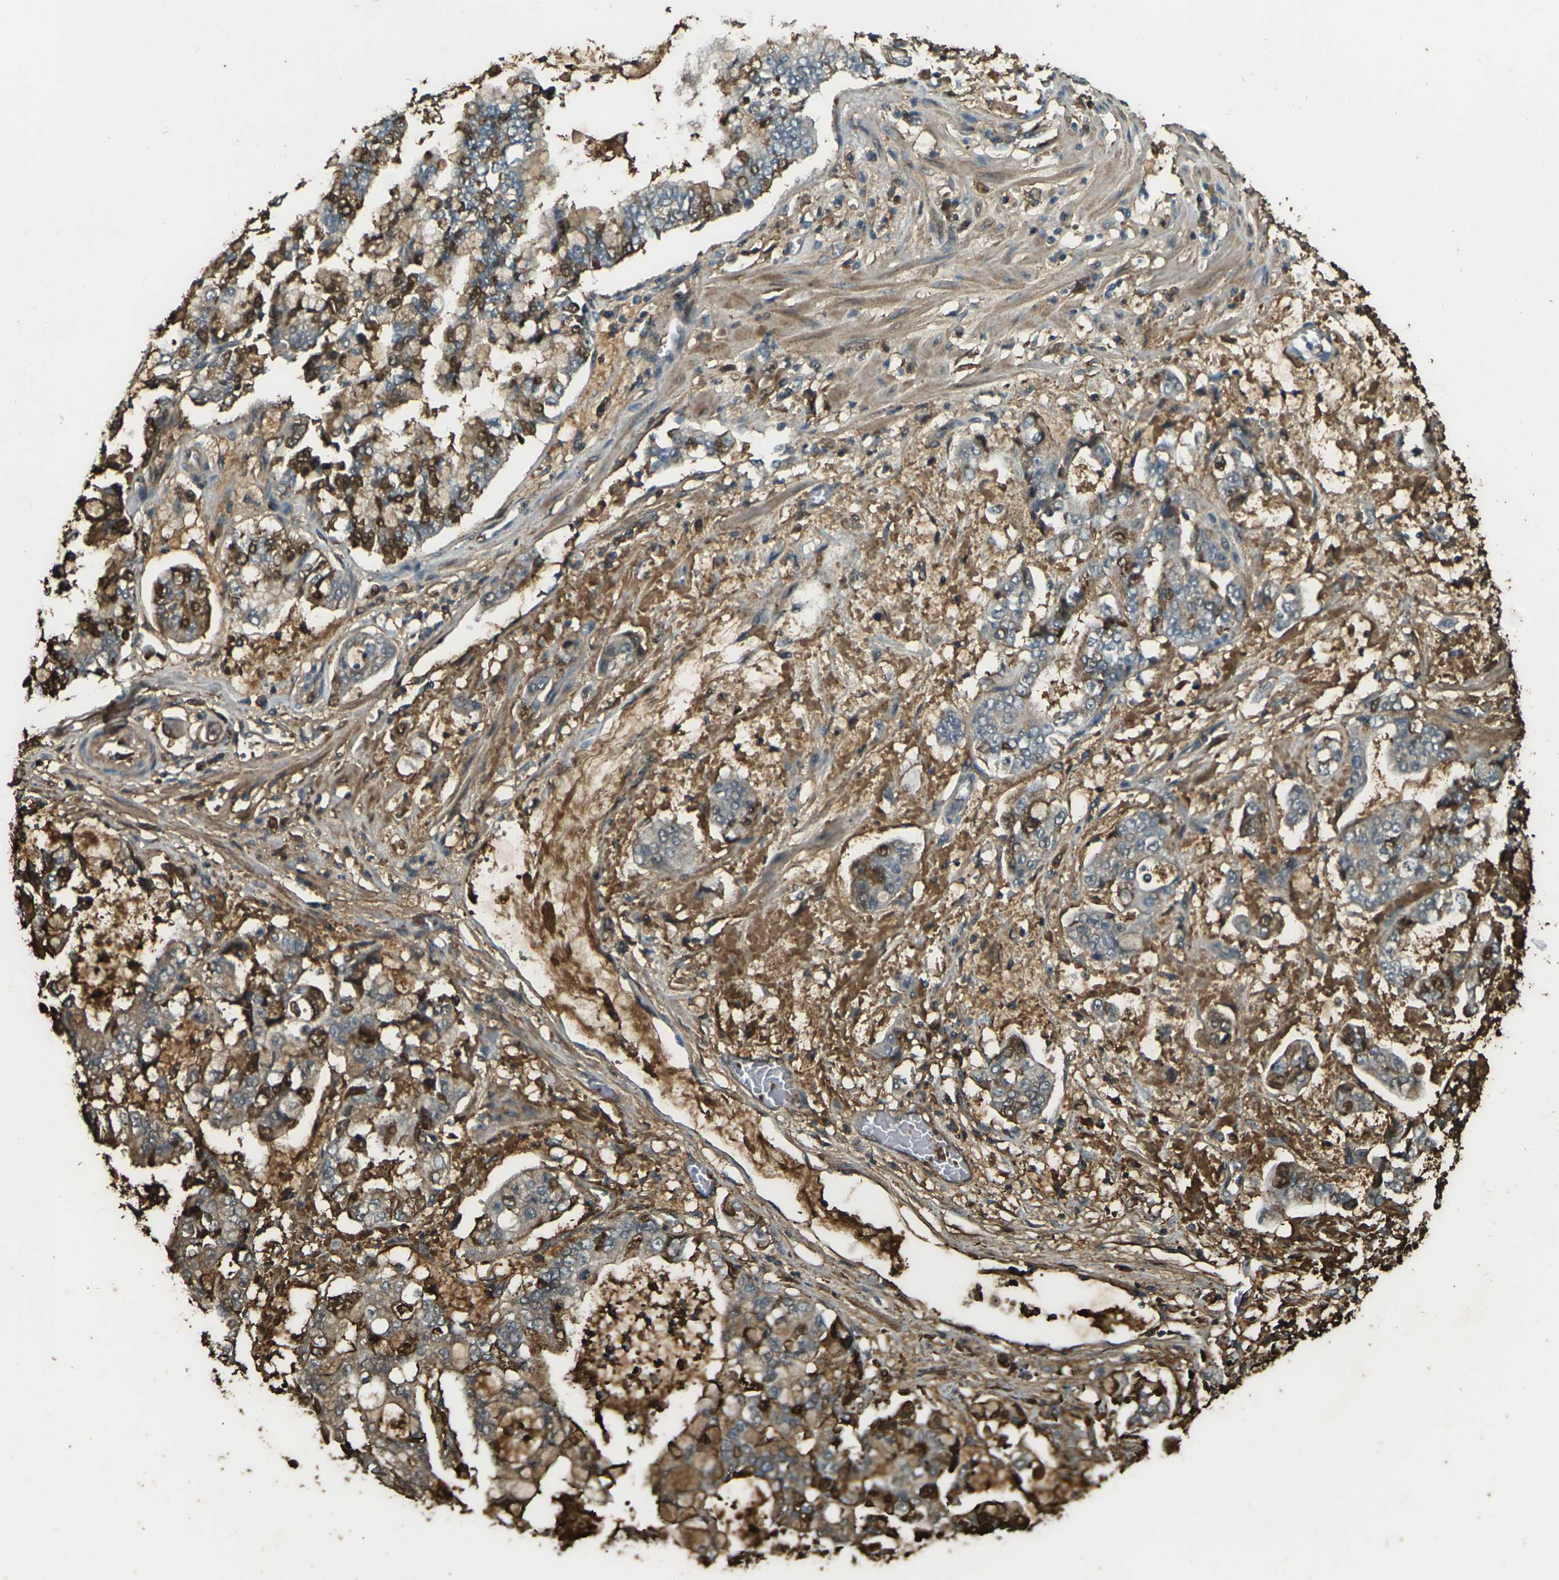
{"staining": {"intensity": "strong", "quantity": "<25%", "location": "cytoplasmic/membranous,nuclear"}, "tissue": "stomach cancer", "cell_type": "Tumor cells", "image_type": "cancer", "snomed": [{"axis": "morphology", "description": "Adenocarcinoma, NOS"}, {"axis": "topography", "description": "Stomach"}], "caption": "Tumor cells demonstrate strong cytoplasmic/membranous and nuclear expression in about <25% of cells in stomach cancer (adenocarcinoma).", "gene": "CYP1B1", "patient": {"sex": "male", "age": 76}}